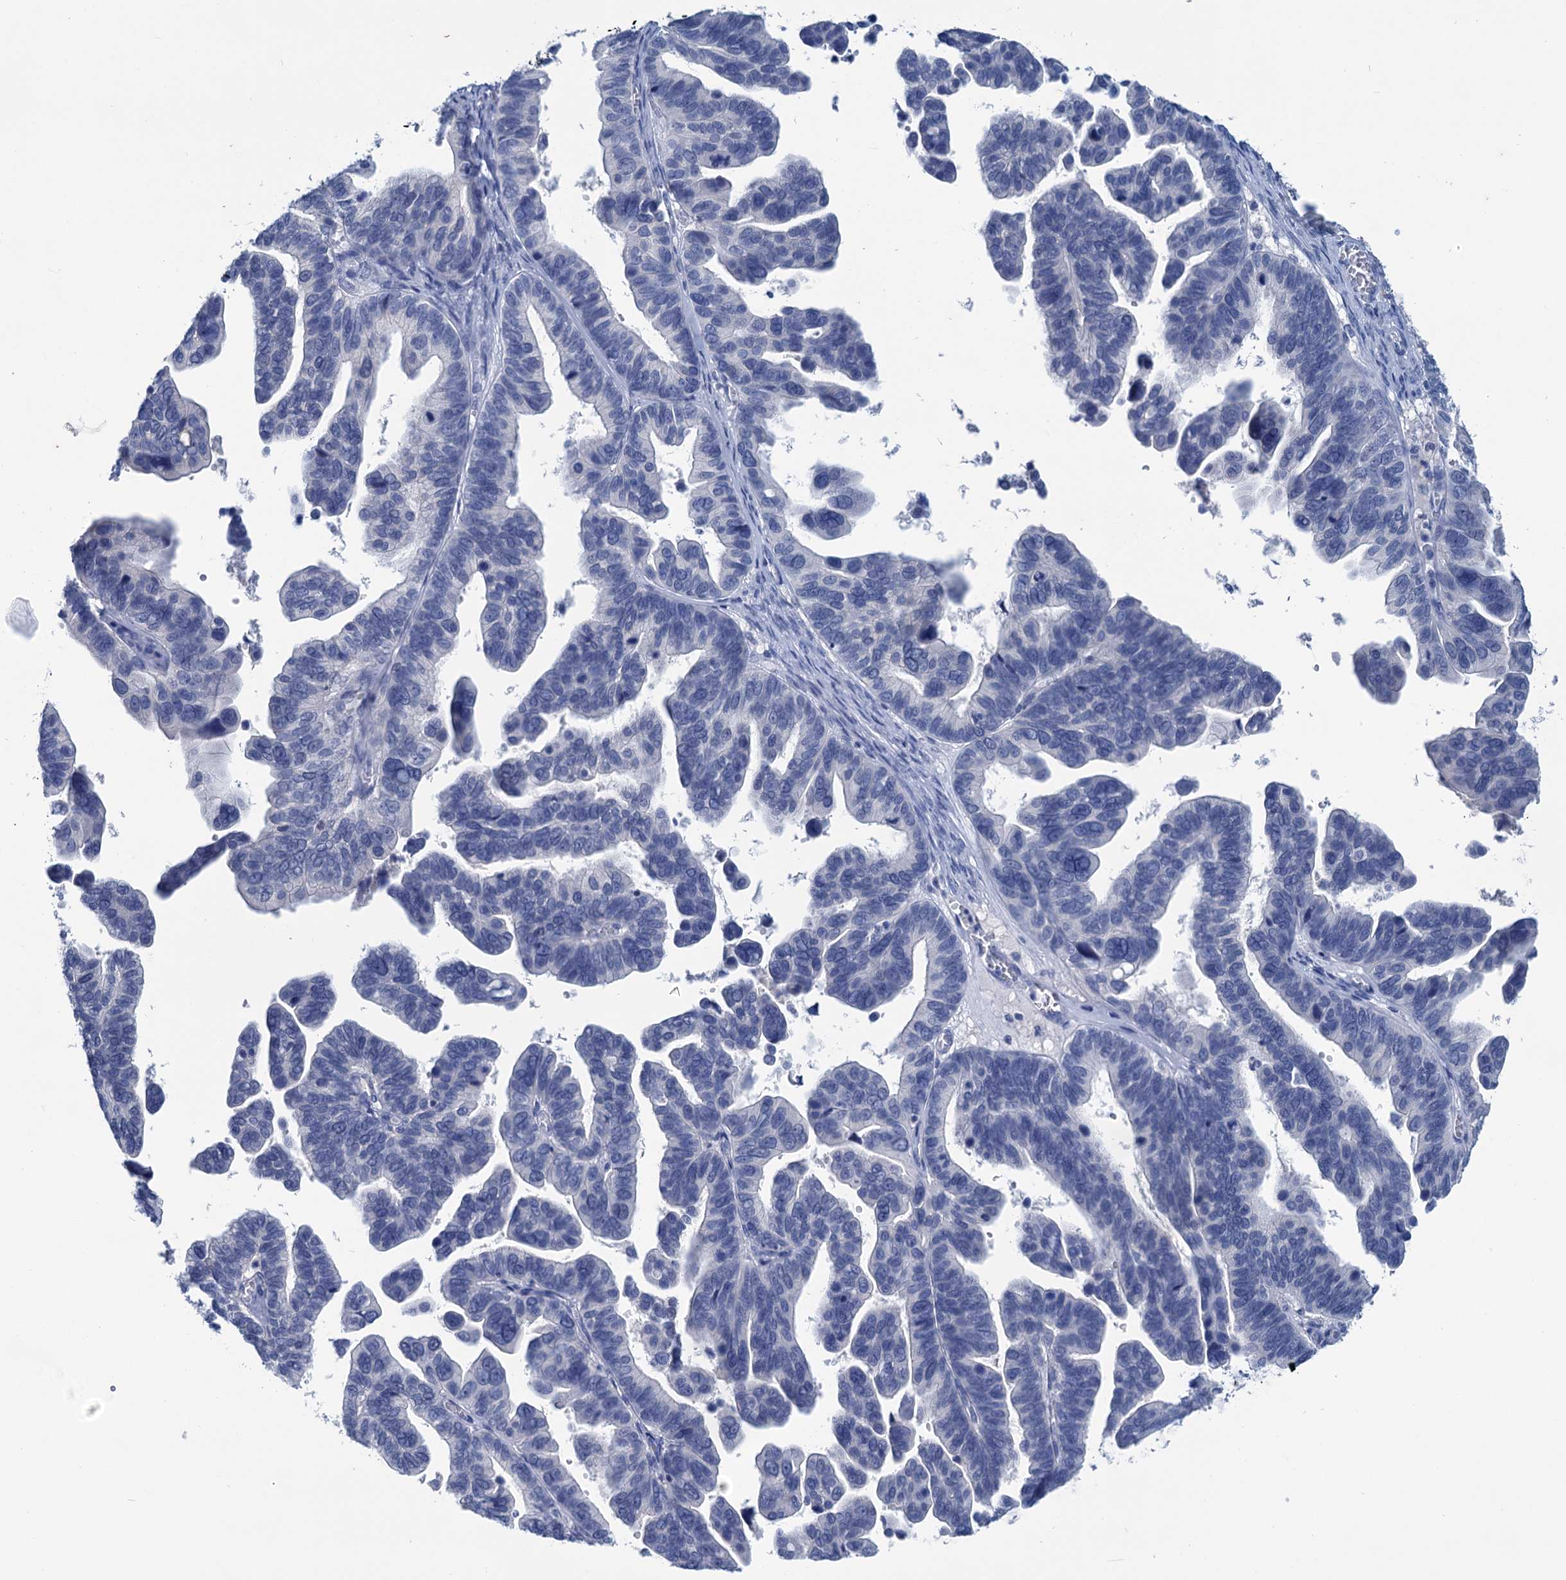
{"staining": {"intensity": "negative", "quantity": "none", "location": "none"}, "tissue": "ovarian cancer", "cell_type": "Tumor cells", "image_type": "cancer", "snomed": [{"axis": "morphology", "description": "Cystadenocarcinoma, serous, NOS"}, {"axis": "topography", "description": "Ovary"}], "caption": "Image shows no protein expression in tumor cells of serous cystadenocarcinoma (ovarian) tissue.", "gene": "MYOZ3", "patient": {"sex": "female", "age": 56}}